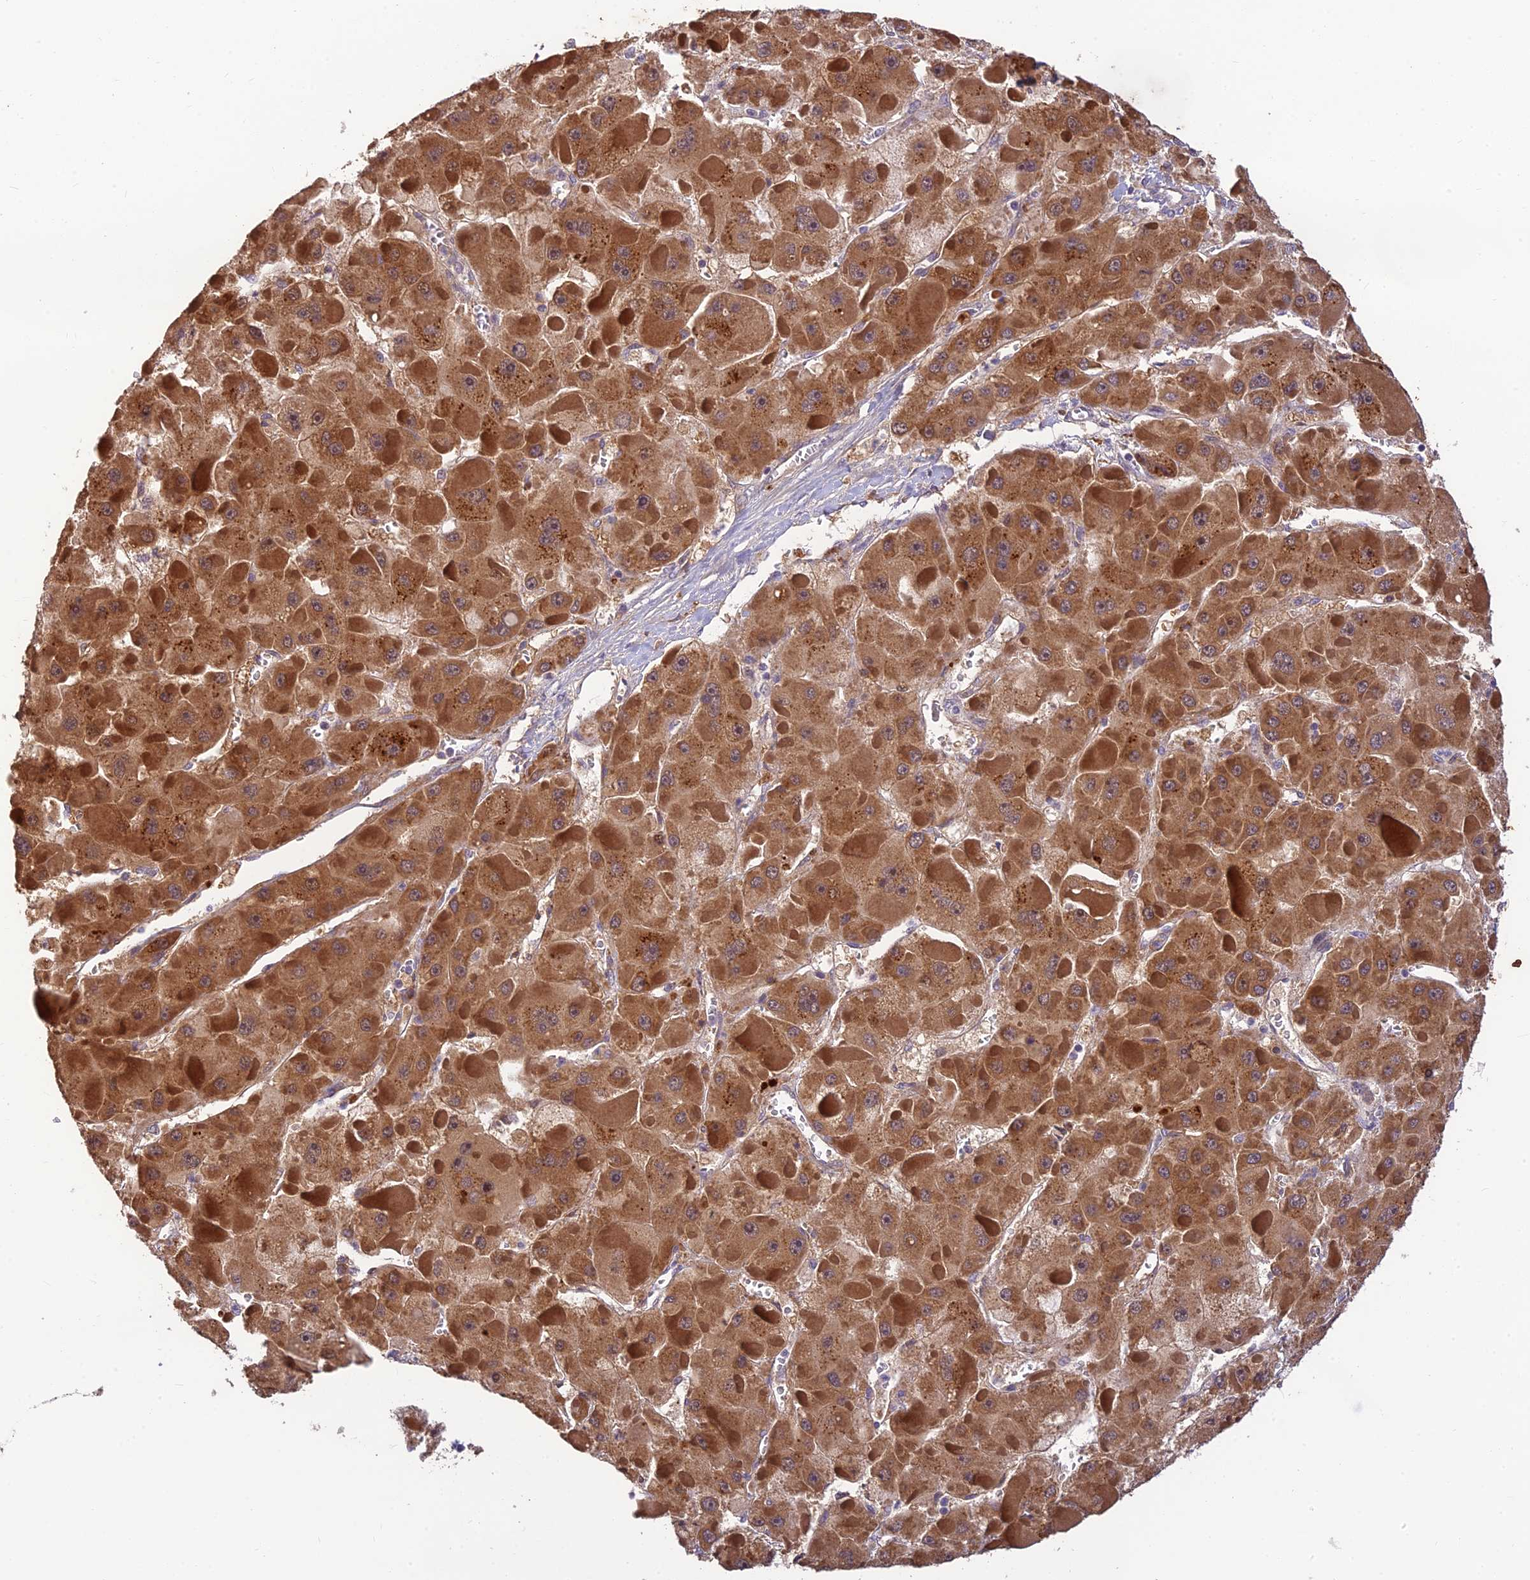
{"staining": {"intensity": "strong", "quantity": ">75%", "location": "cytoplasmic/membranous"}, "tissue": "liver cancer", "cell_type": "Tumor cells", "image_type": "cancer", "snomed": [{"axis": "morphology", "description": "Carcinoma, Hepatocellular, NOS"}, {"axis": "topography", "description": "Liver"}], "caption": "The photomicrograph reveals immunohistochemical staining of liver hepatocellular carcinoma. There is strong cytoplasmic/membranous positivity is seen in approximately >75% of tumor cells. (Stains: DAB in brown, nuclei in blue, Microscopy: brightfield microscopy at high magnification).", "gene": "ASPDH", "patient": {"sex": "female", "age": 73}}